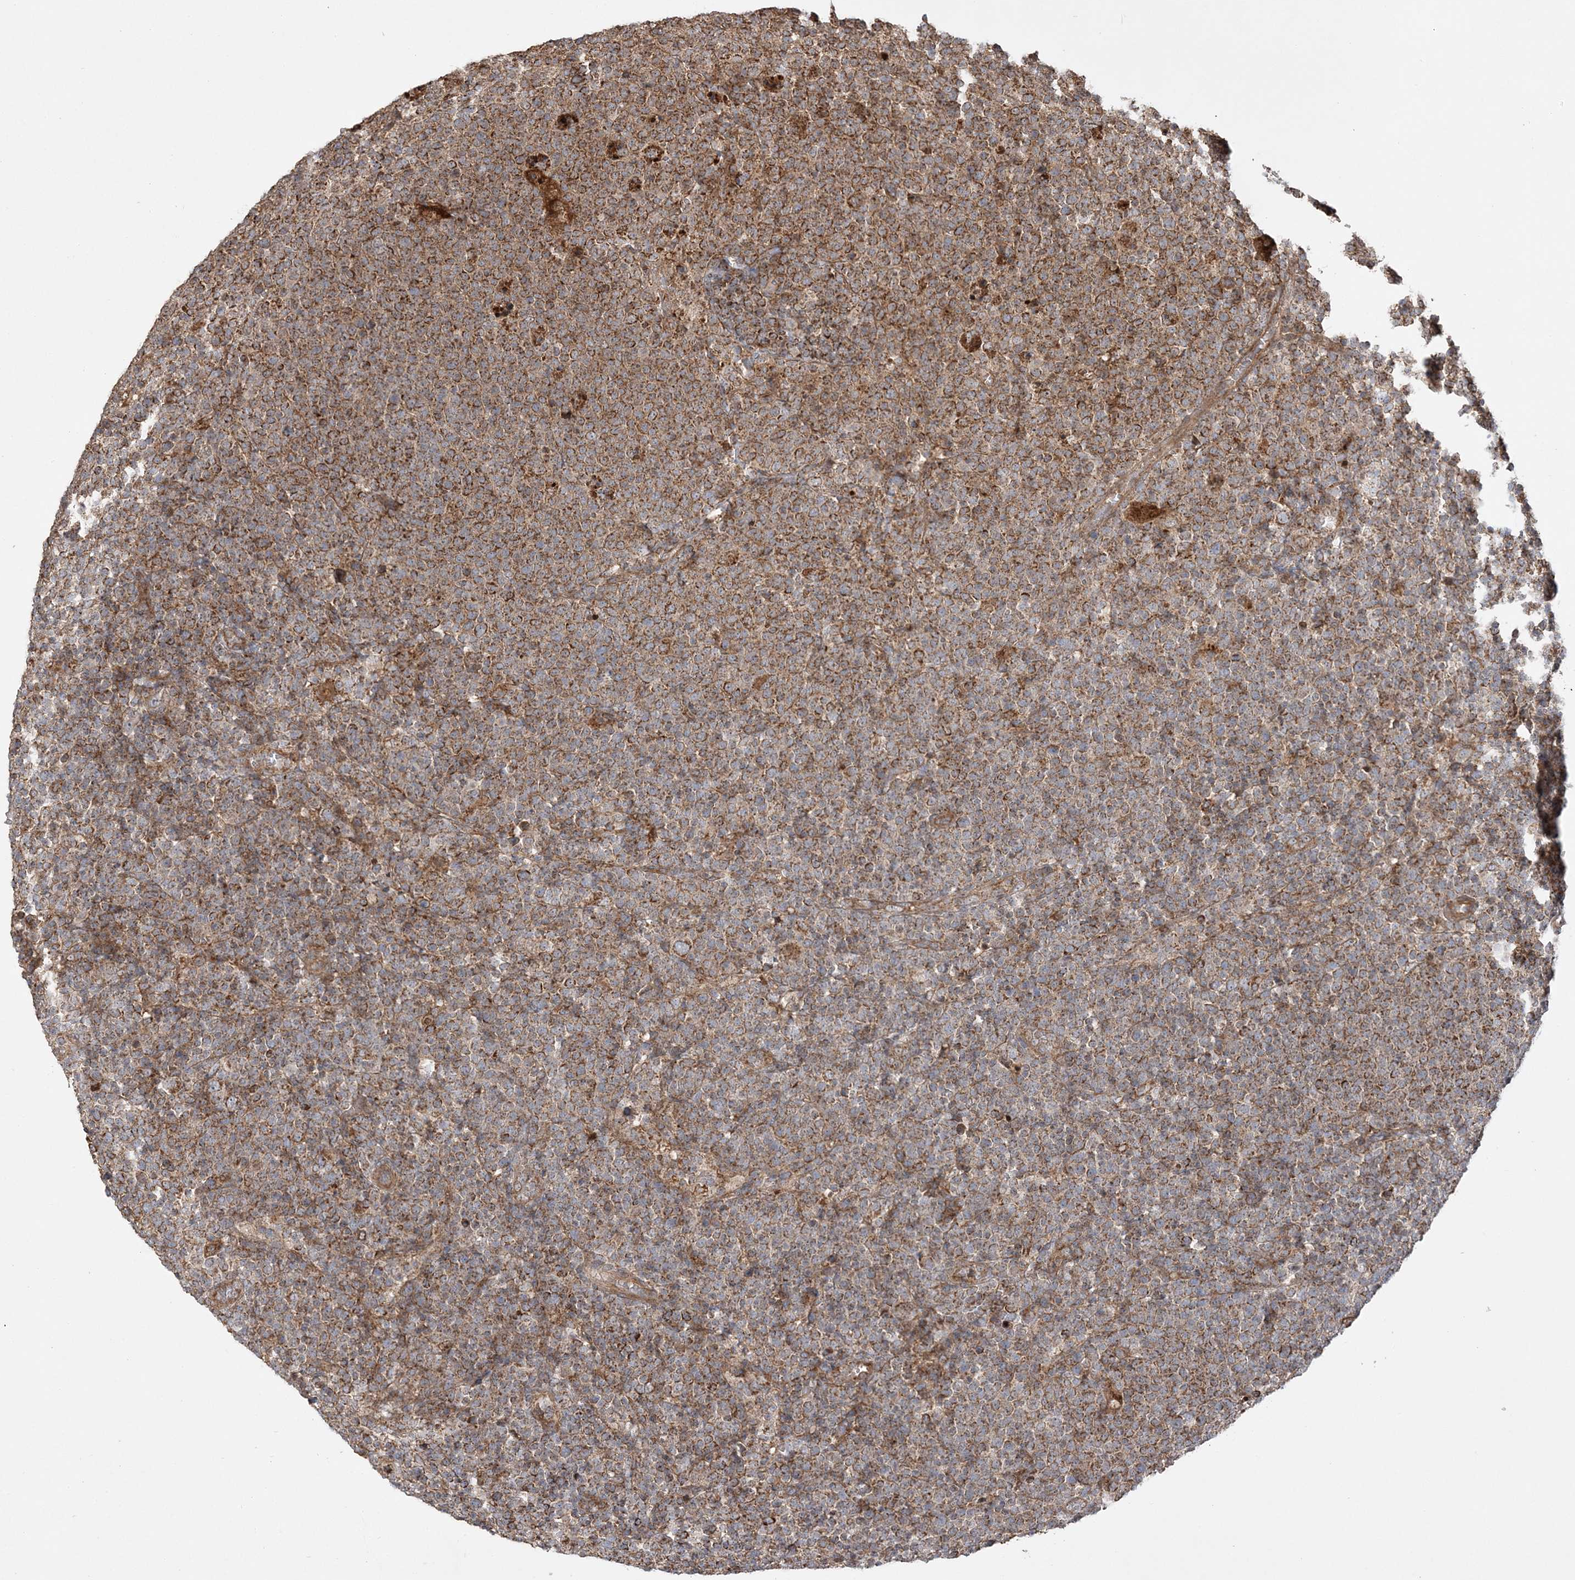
{"staining": {"intensity": "moderate", "quantity": ">75%", "location": "cytoplasmic/membranous"}, "tissue": "lymphoma", "cell_type": "Tumor cells", "image_type": "cancer", "snomed": [{"axis": "morphology", "description": "Malignant lymphoma, non-Hodgkin's type, High grade"}, {"axis": "topography", "description": "Lymph node"}], "caption": "Immunohistochemistry of malignant lymphoma, non-Hodgkin's type (high-grade) shows medium levels of moderate cytoplasmic/membranous staining in approximately >75% of tumor cells.", "gene": "SCLT1", "patient": {"sex": "male", "age": 61}}